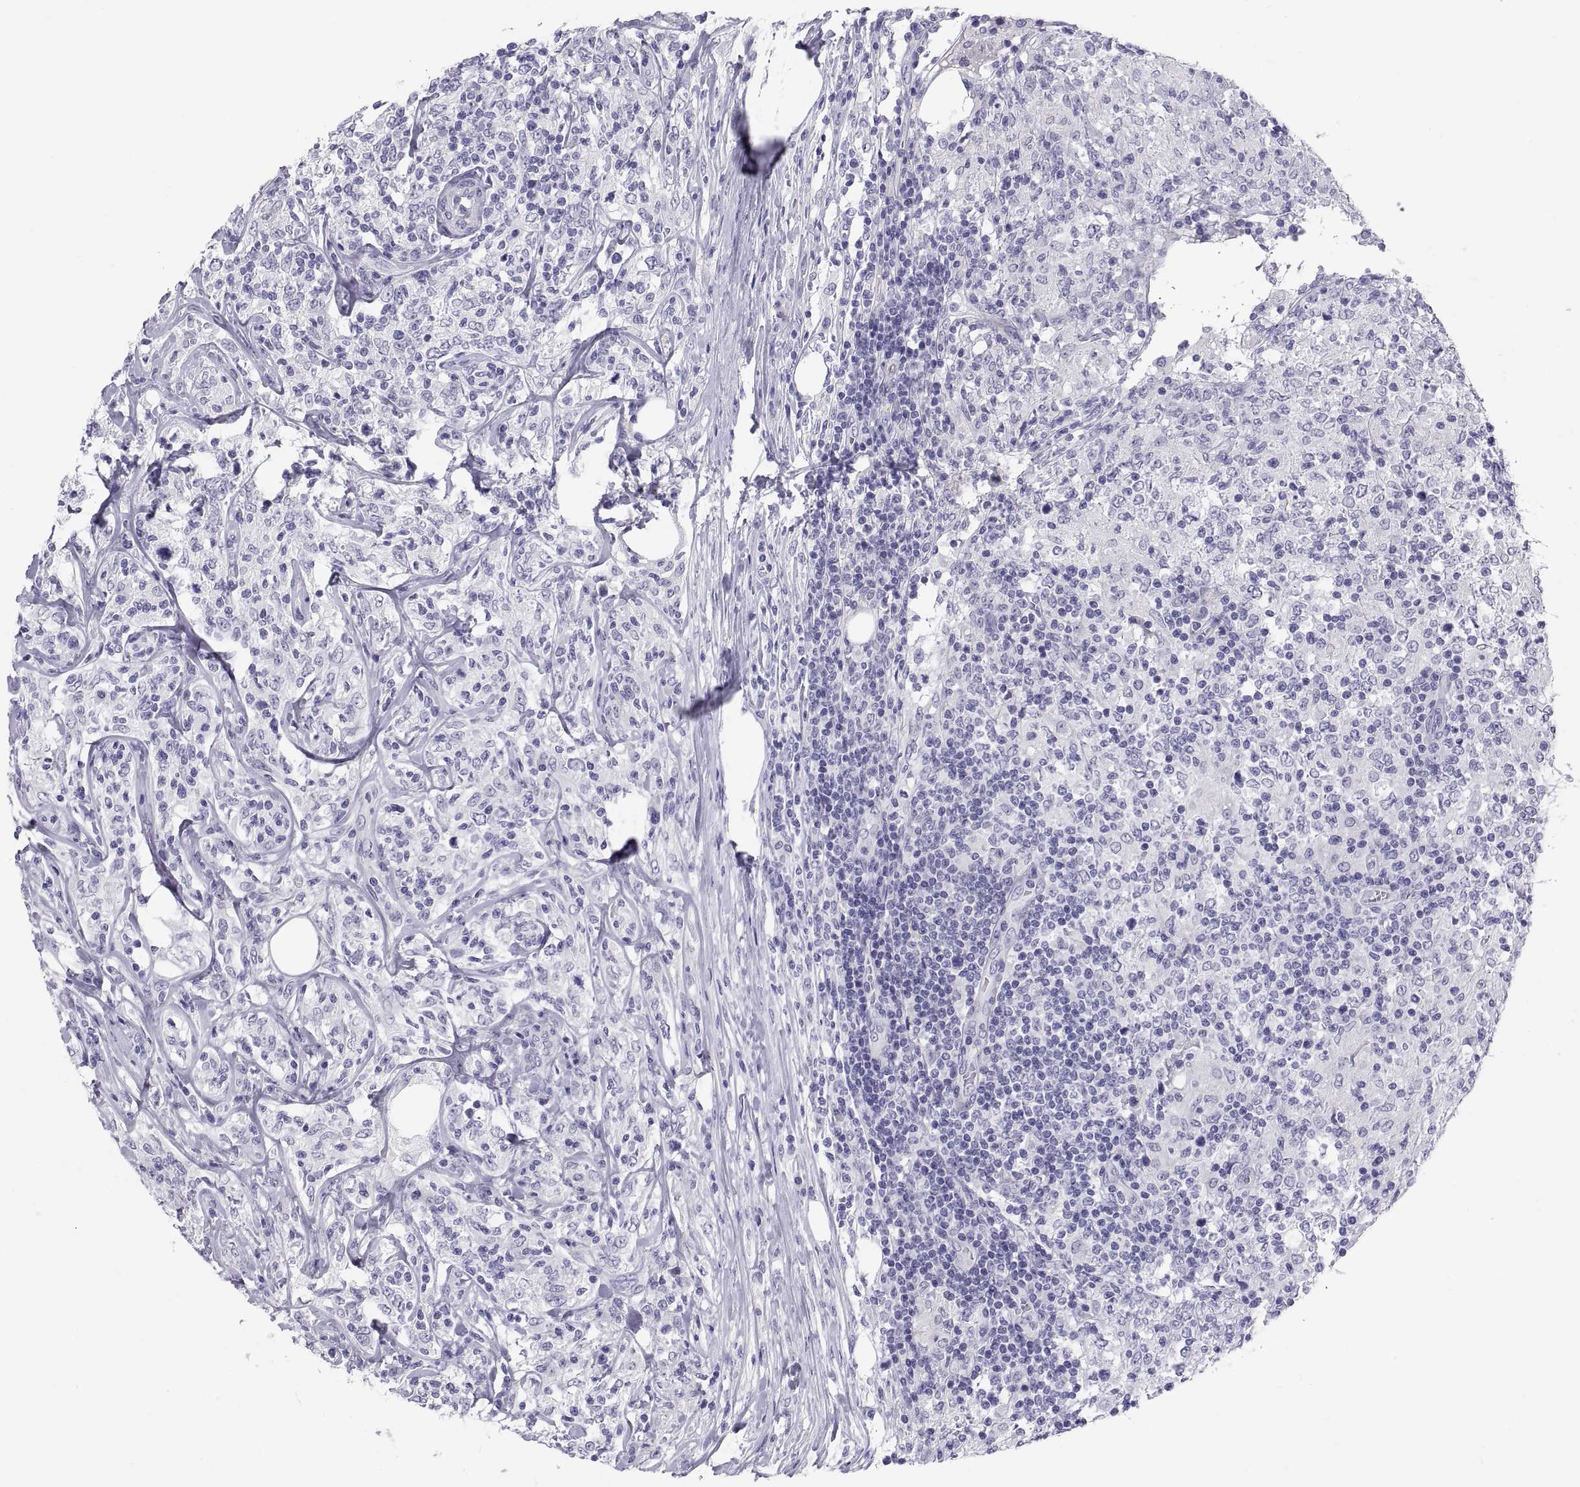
{"staining": {"intensity": "negative", "quantity": "none", "location": "none"}, "tissue": "lymphoma", "cell_type": "Tumor cells", "image_type": "cancer", "snomed": [{"axis": "morphology", "description": "Malignant lymphoma, non-Hodgkin's type, High grade"}, {"axis": "topography", "description": "Lymph node"}], "caption": "IHC photomicrograph of neoplastic tissue: human high-grade malignant lymphoma, non-Hodgkin's type stained with DAB (3,3'-diaminobenzidine) shows no significant protein staining in tumor cells.", "gene": "TEX13A", "patient": {"sex": "female", "age": 84}}